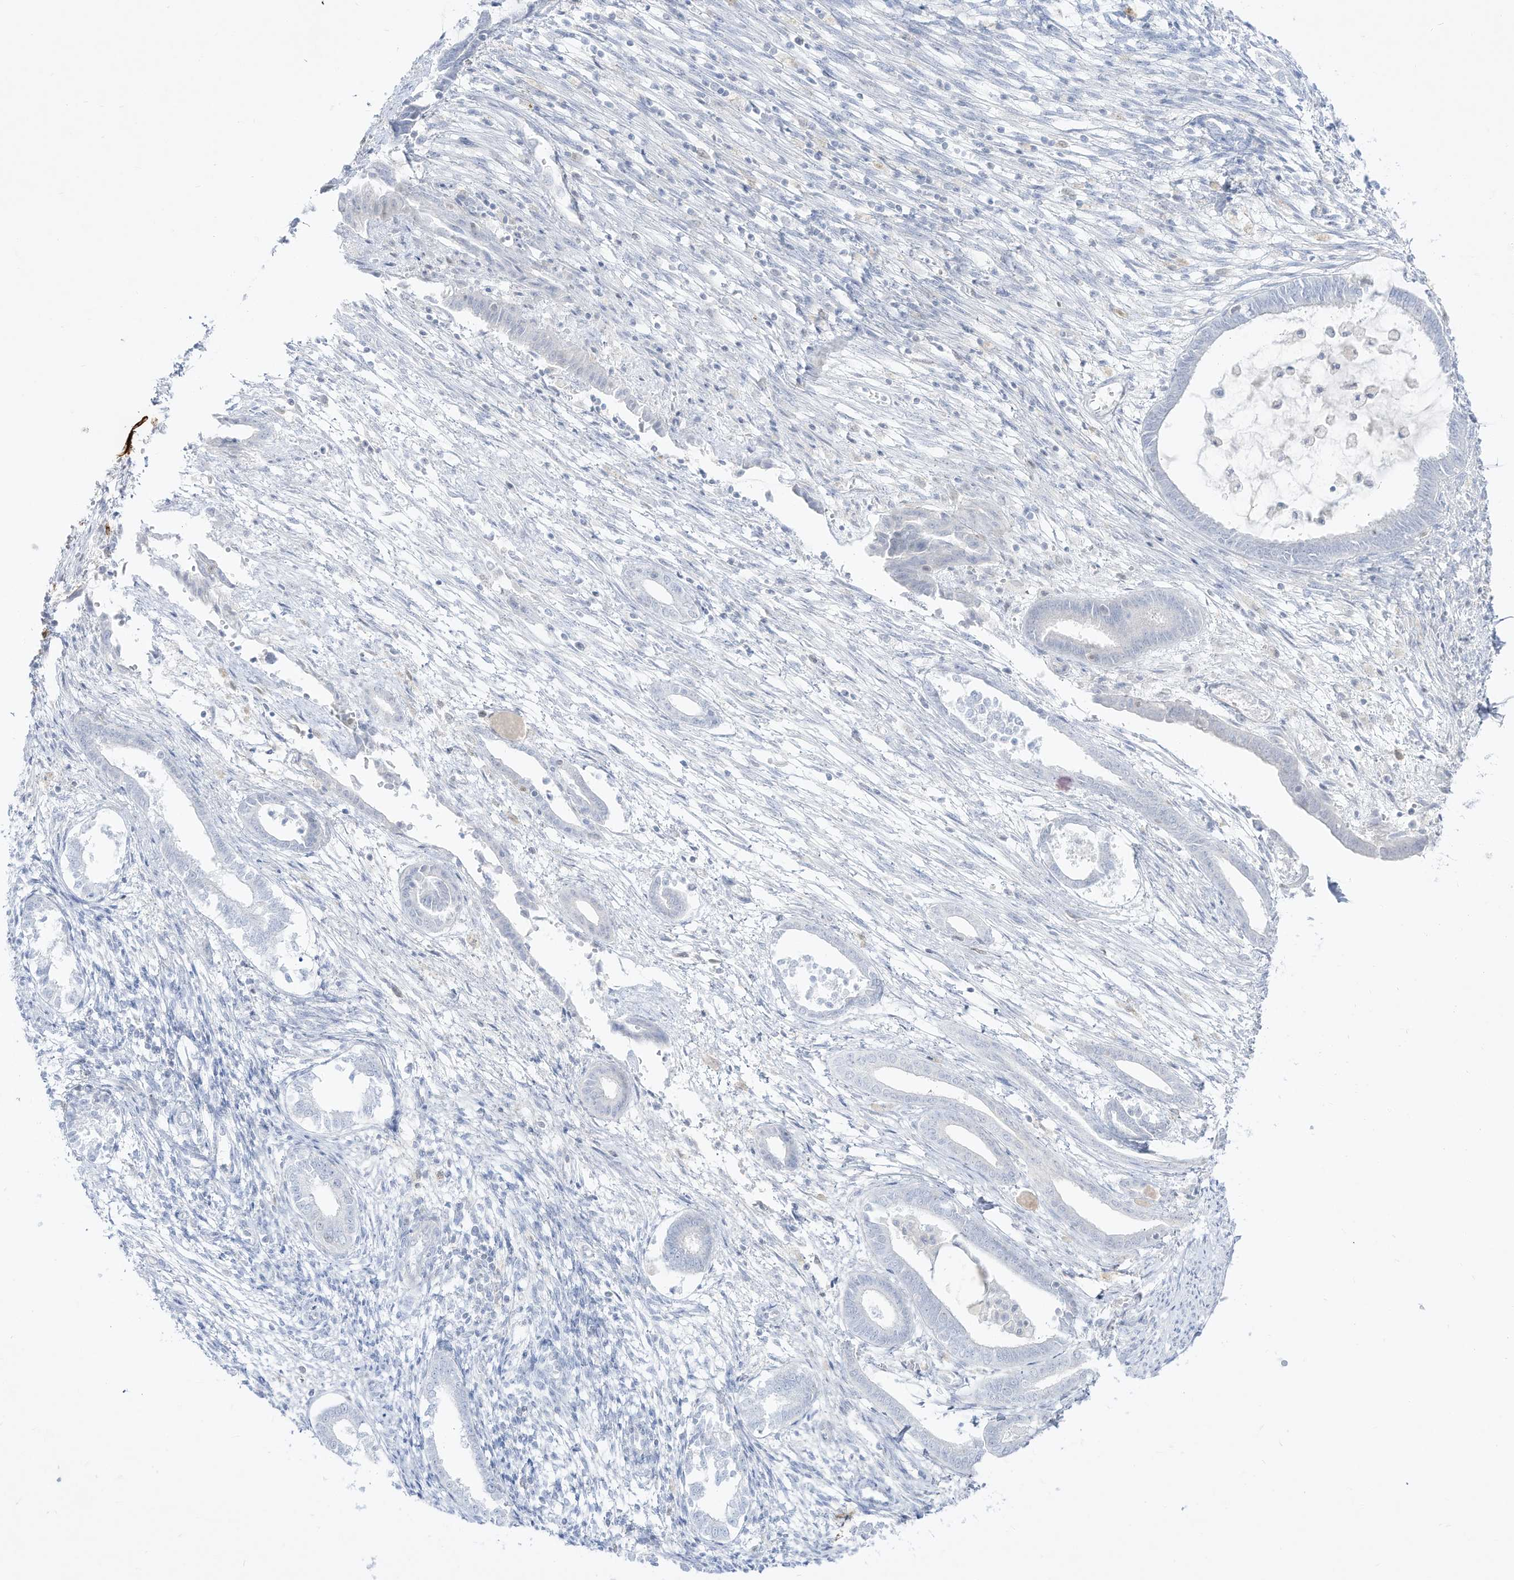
{"staining": {"intensity": "negative", "quantity": "none", "location": "none"}, "tissue": "endometrium", "cell_type": "Cells in endometrial stroma", "image_type": "normal", "snomed": [{"axis": "morphology", "description": "Normal tissue, NOS"}, {"axis": "topography", "description": "Endometrium"}], "caption": "Image shows no significant protein expression in cells in endometrial stroma of normal endometrium.", "gene": "DMKN", "patient": {"sex": "female", "age": 56}}